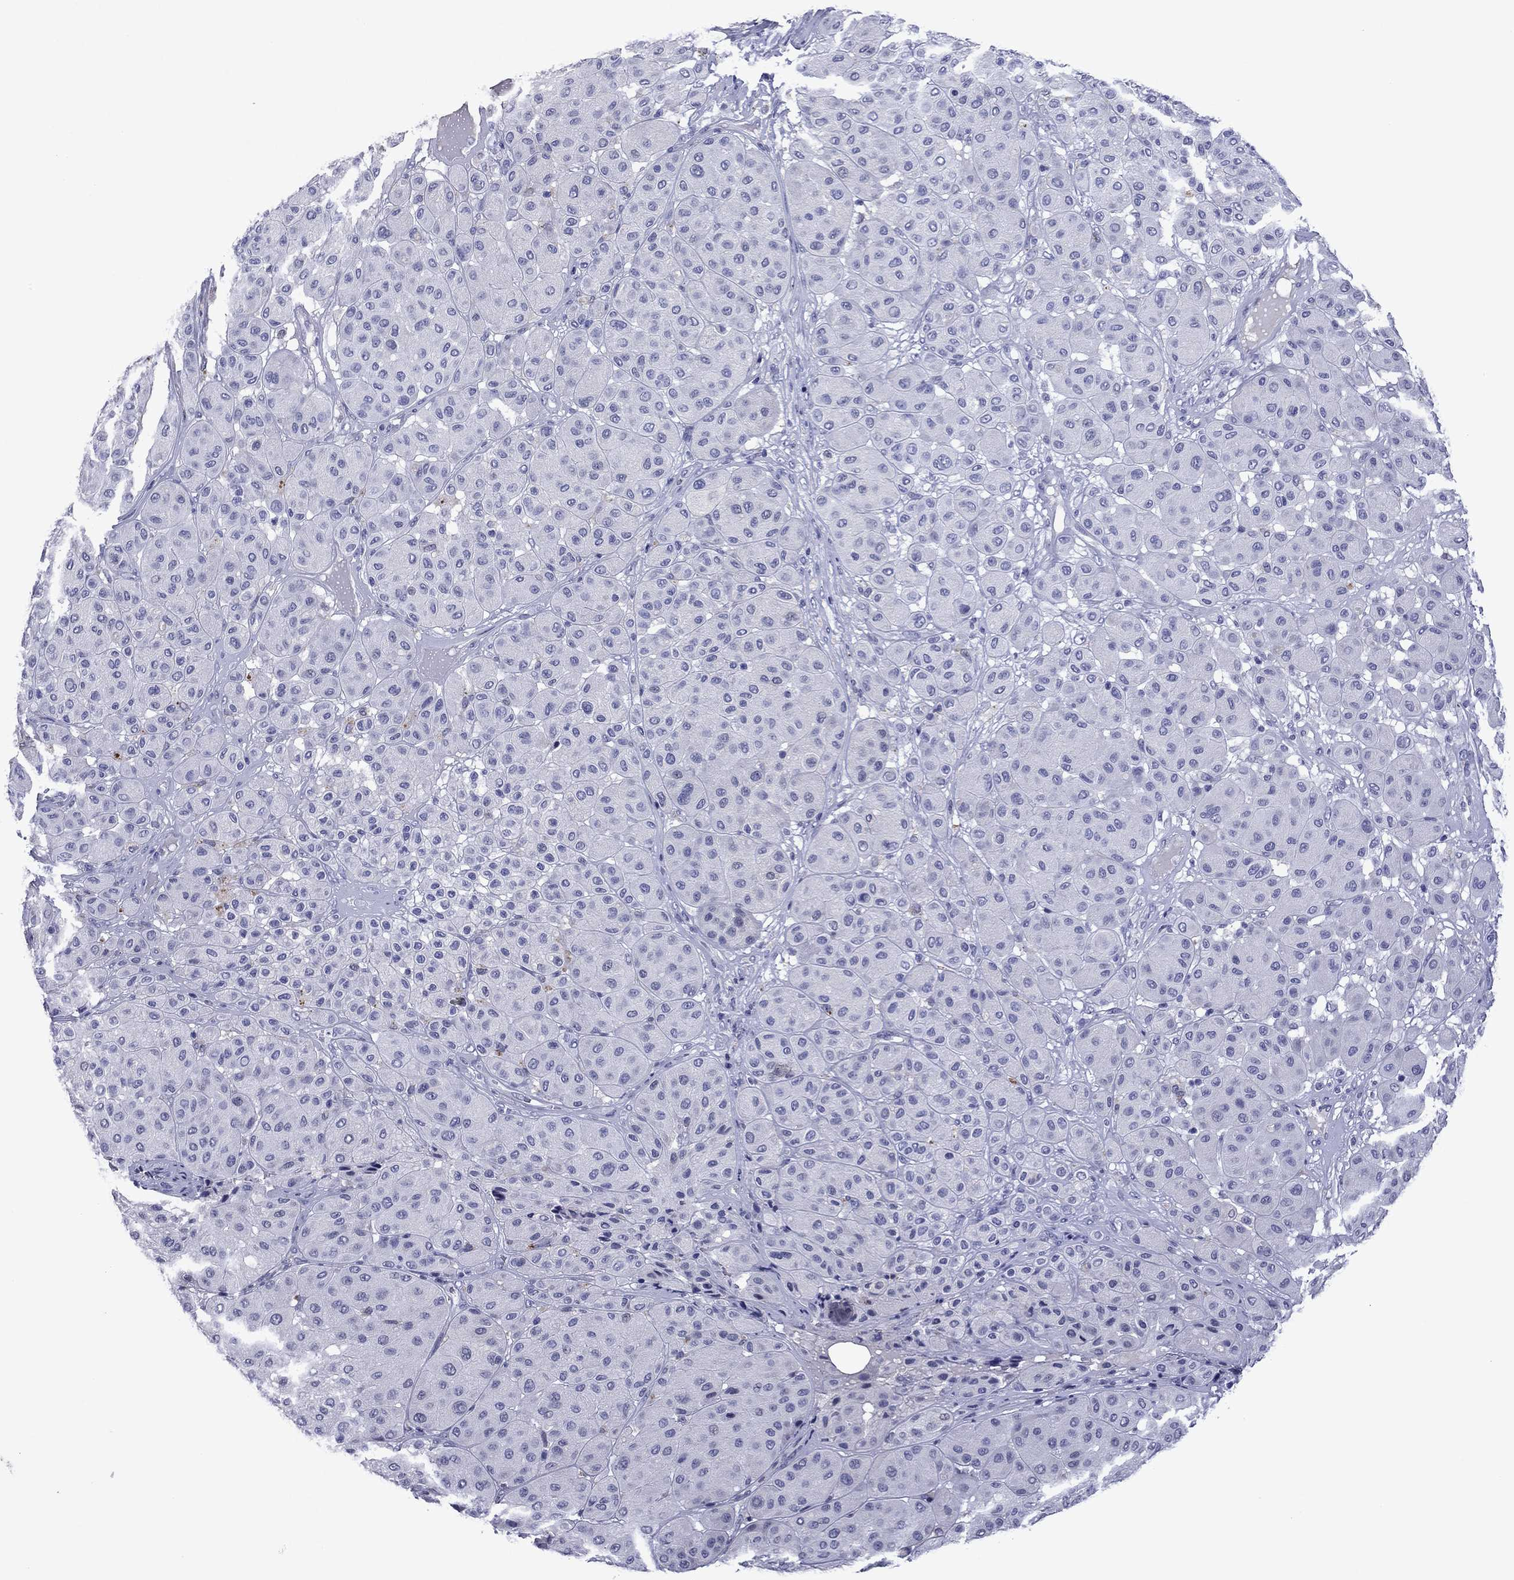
{"staining": {"intensity": "negative", "quantity": "none", "location": "none"}, "tissue": "melanoma", "cell_type": "Tumor cells", "image_type": "cancer", "snomed": [{"axis": "morphology", "description": "Malignant melanoma, Metastatic site"}, {"axis": "topography", "description": "Smooth muscle"}], "caption": "Malignant melanoma (metastatic site) was stained to show a protein in brown. There is no significant positivity in tumor cells.", "gene": "PIWIL1", "patient": {"sex": "male", "age": 41}}